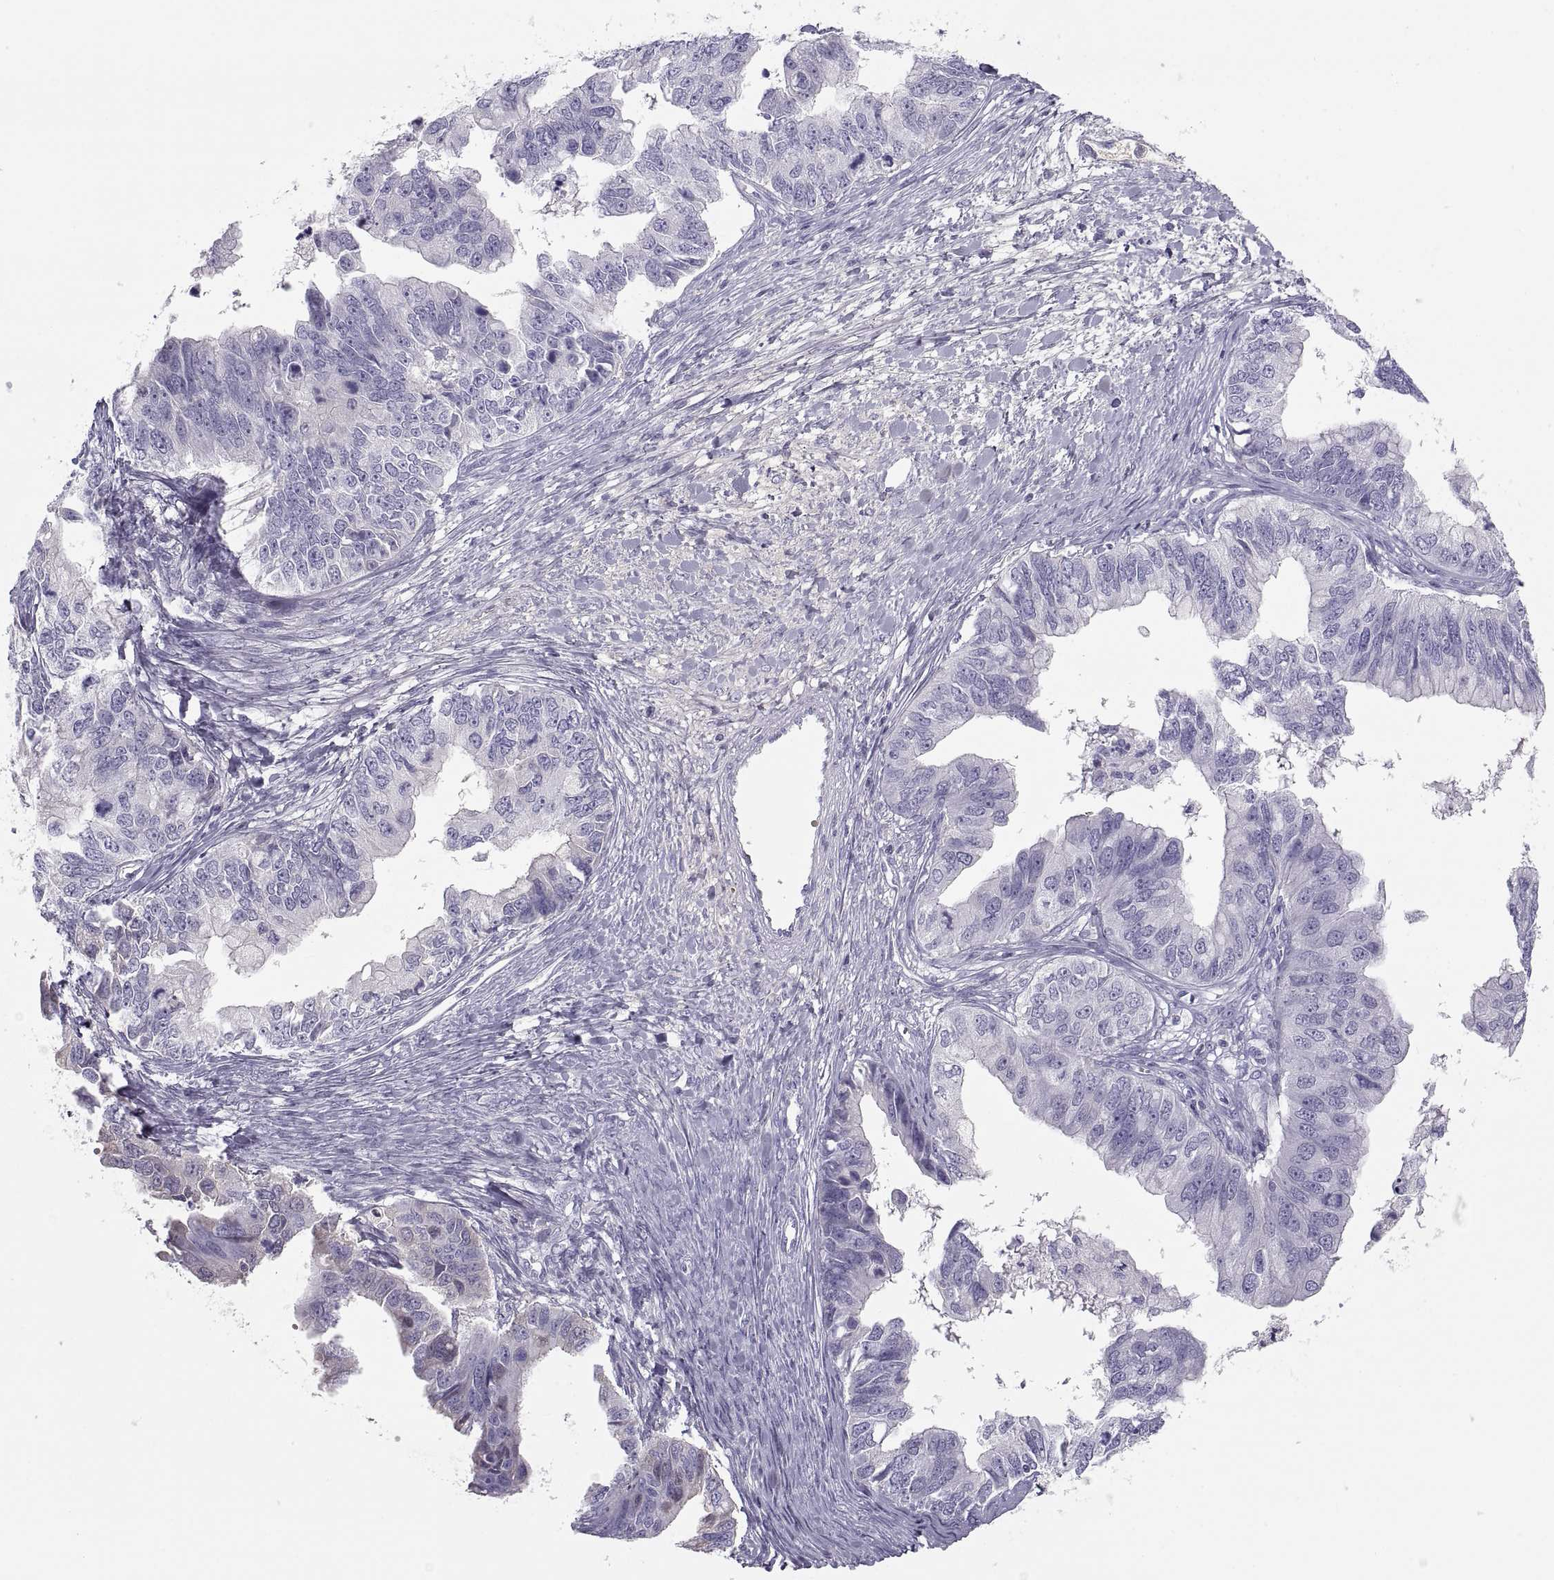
{"staining": {"intensity": "weak", "quantity": "<25%", "location": "cytoplasmic/membranous"}, "tissue": "ovarian cancer", "cell_type": "Tumor cells", "image_type": "cancer", "snomed": [{"axis": "morphology", "description": "Cystadenocarcinoma, mucinous, NOS"}, {"axis": "topography", "description": "Ovary"}], "caption": "Immunohistochemical staining of human mucinous cystadenocarcinoma (ovarian) exhibits no significant staining in tumor cells.", "gene": "MAGEB2", "patient": {"sex": "female", "age": 76}}